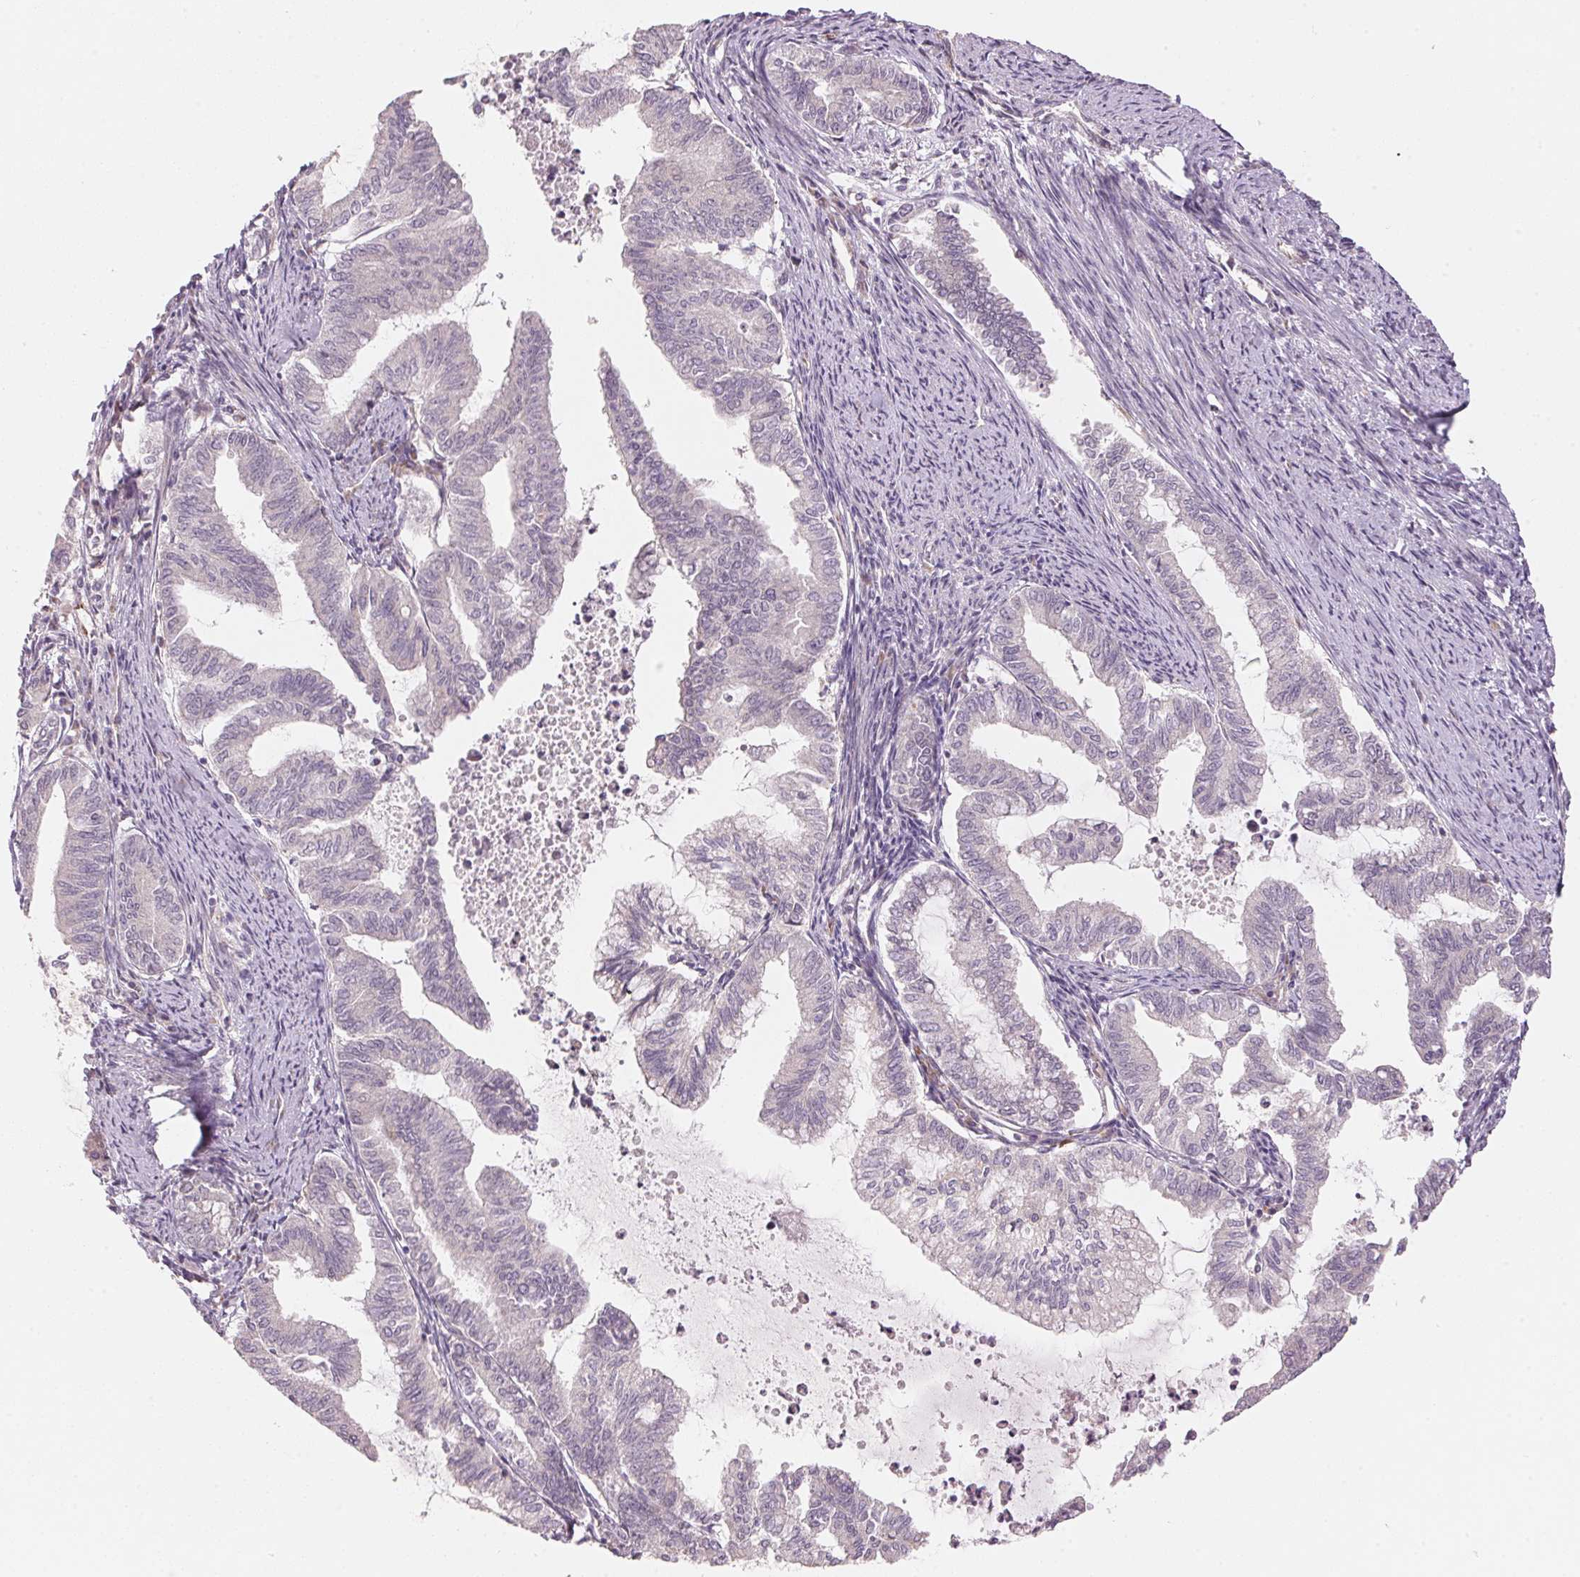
{"staining": {"intensity": "negative", "quantity": "none", "location": "none"}, "tissue": "endometrial cancer", "cell_type": "Tumor cells", "image_type": "cancer", "snomed": [{"axis": "morphology", "description": "Adenocarcinoma, NOS"}, {"axis": "topography", "description": "Endometrium"}], "caption": "Endometrial cancer (adenocarcinoma) stained for a protein using IHC shows no expression tumor cells.", "gene": "BLOC1S2", "patient": {"sex": "female", "age": 79}}